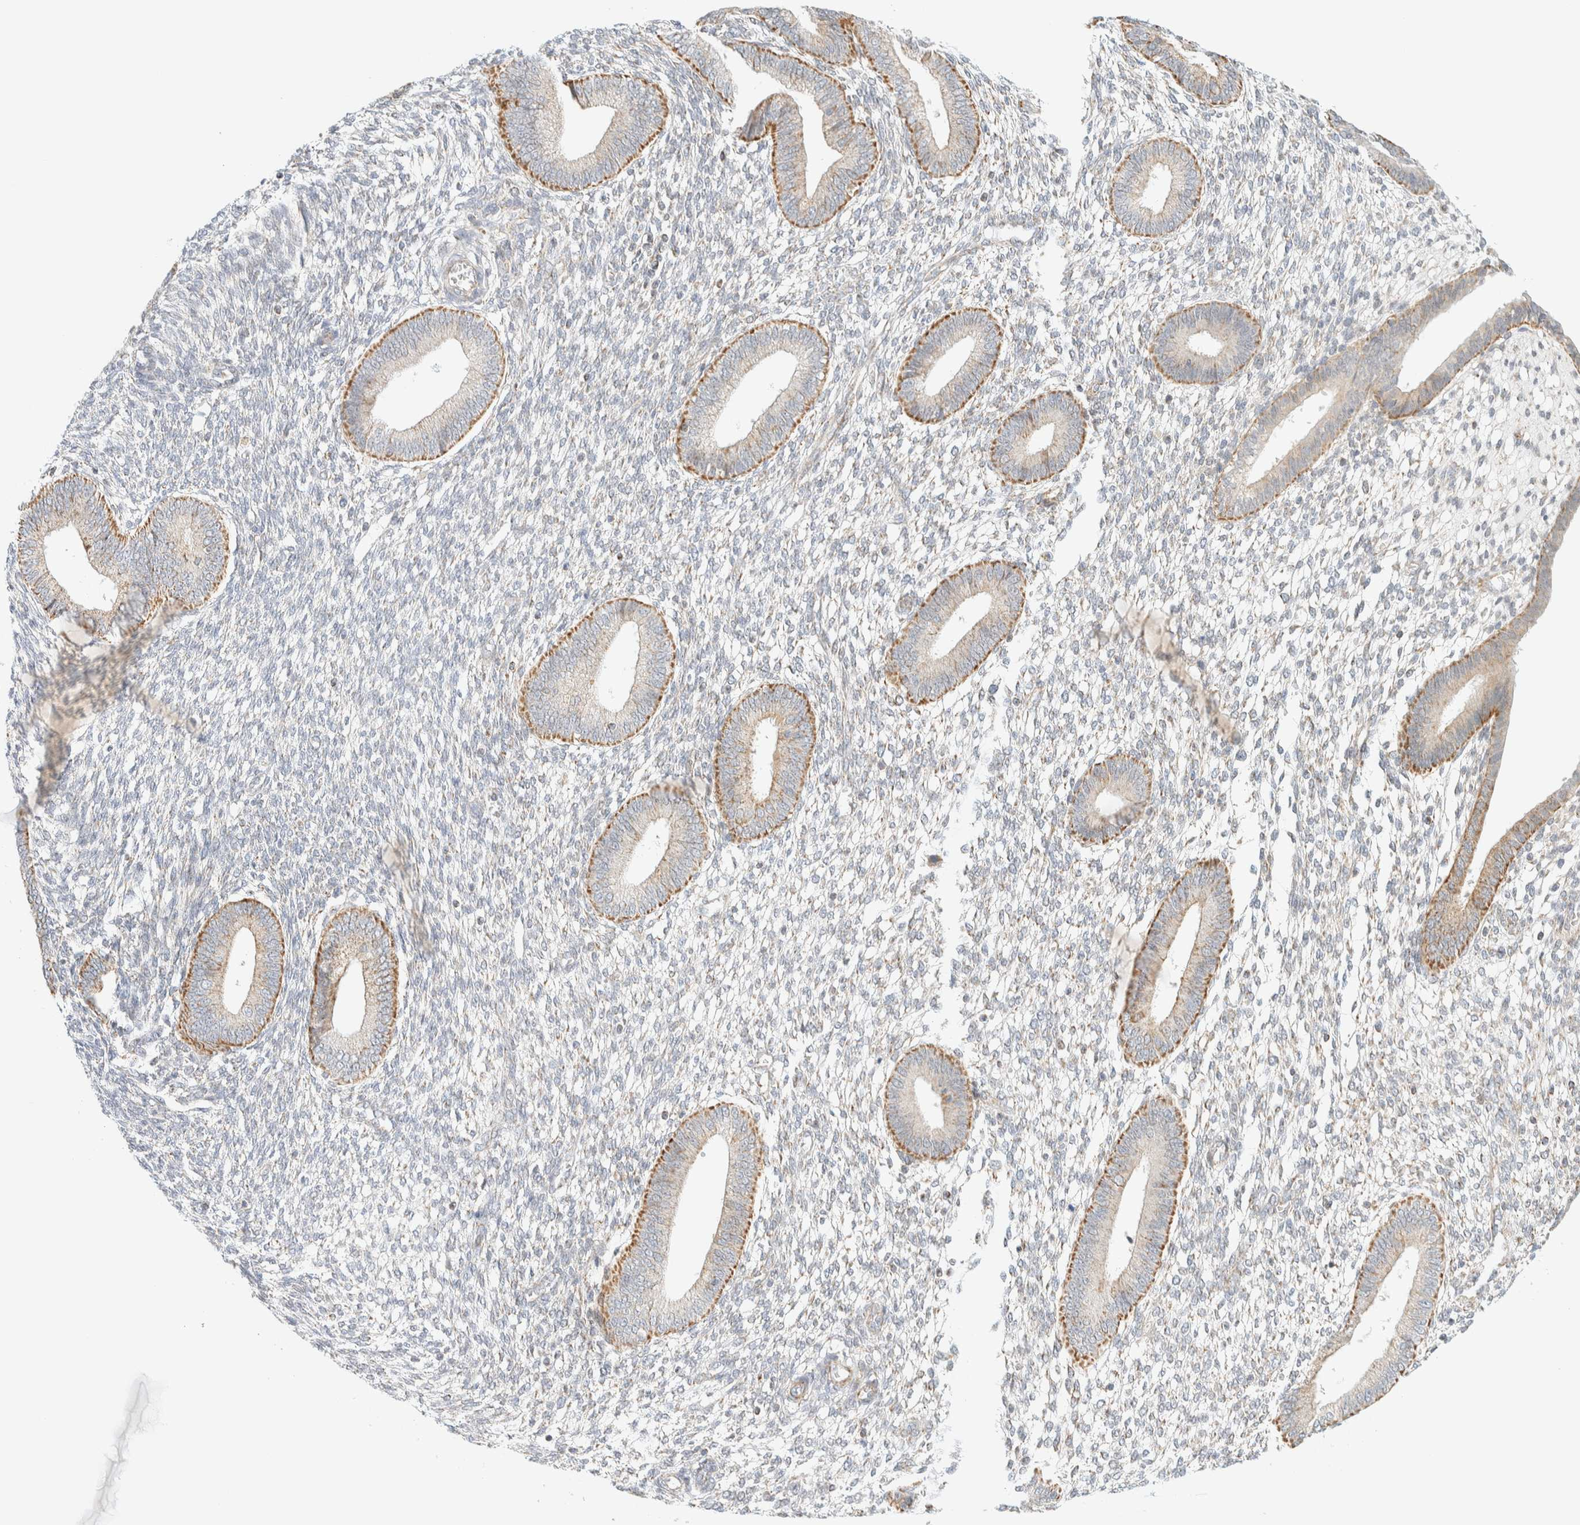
{"staining": {"intensity": "negative", "quantity": "none", "location": "none"}, "tissue": "endometrium", "cell_type": "Cells in endometrial stroma", "image_type": "normal", "snomed": [{"axis": "morphology", "description": "Normal tissue, NOS"}, {"axis": "topography", "description": "Endometrium"}], "caption": "An image of human endometrium is negative for staining in cells in endometrial stroma. Brightfield microscopy of immunohistochemistry stained with DAB (brown) and hematoxylin (blue), captured at high magnification.", "gene": "PPM1K", "patient": {"sex": "female", "age": 46}}